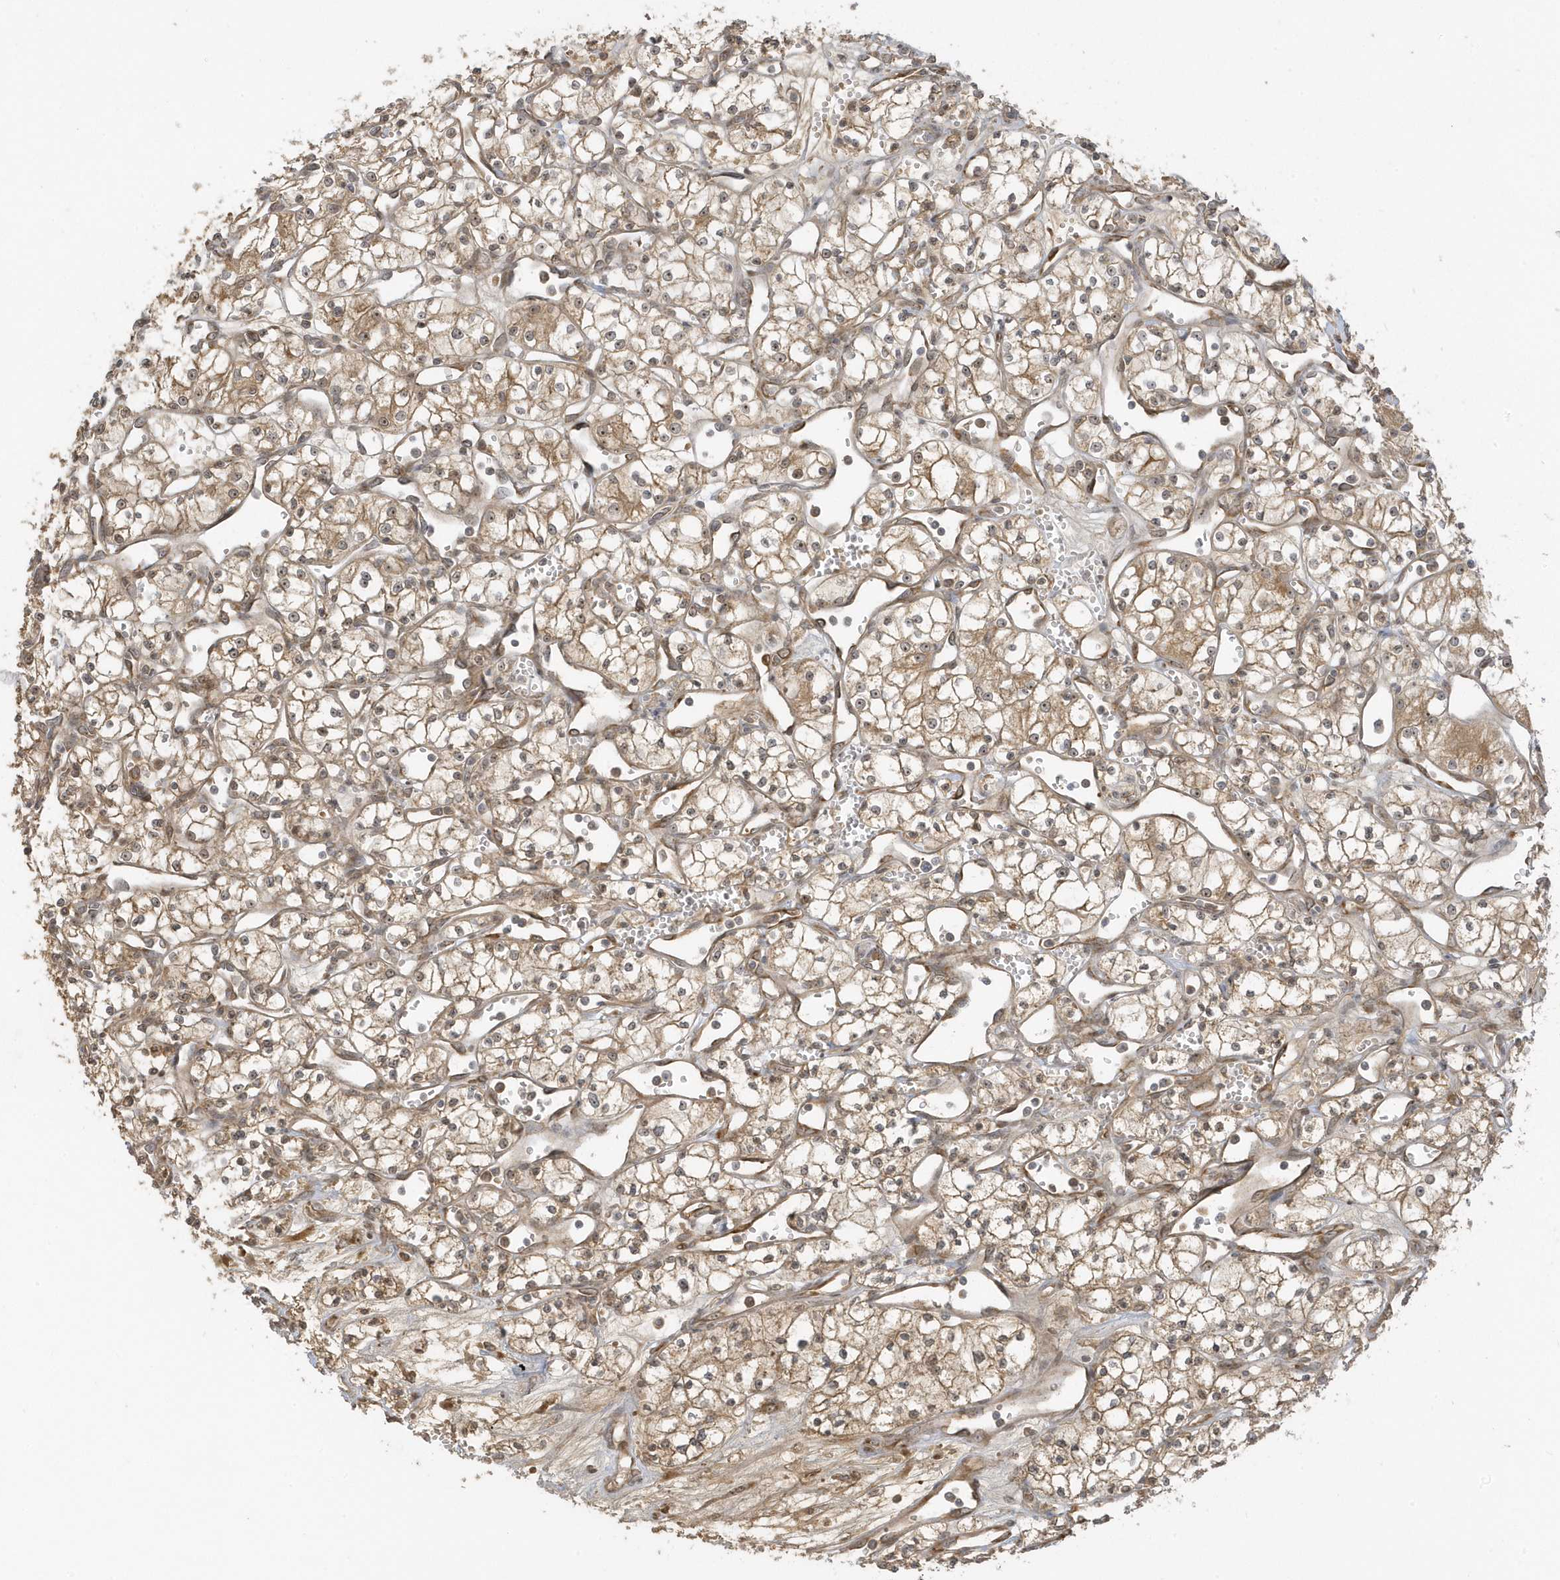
{"staining": {"intensity": "moderate", "quantity": ">75%", "location": "cytoplasmic/membranous"}, "tissue": "renal cancer", "cell_type": "Tumor cells", "image_type": "cancer", "snomed": [{"axis": "morphology", "description": "Adenocarcinoma, NOS"}, {"axis": "topography", "description": "Kidney"}], "caption": "Protein positivity by IHC reveals moderate cytoplasmic/membranous positivity in approximately >75% of tumor cells in renal cancer (adenocarcinoma).", "gene": "ECM2", "patient": {"sex": "male", "age": 59}}